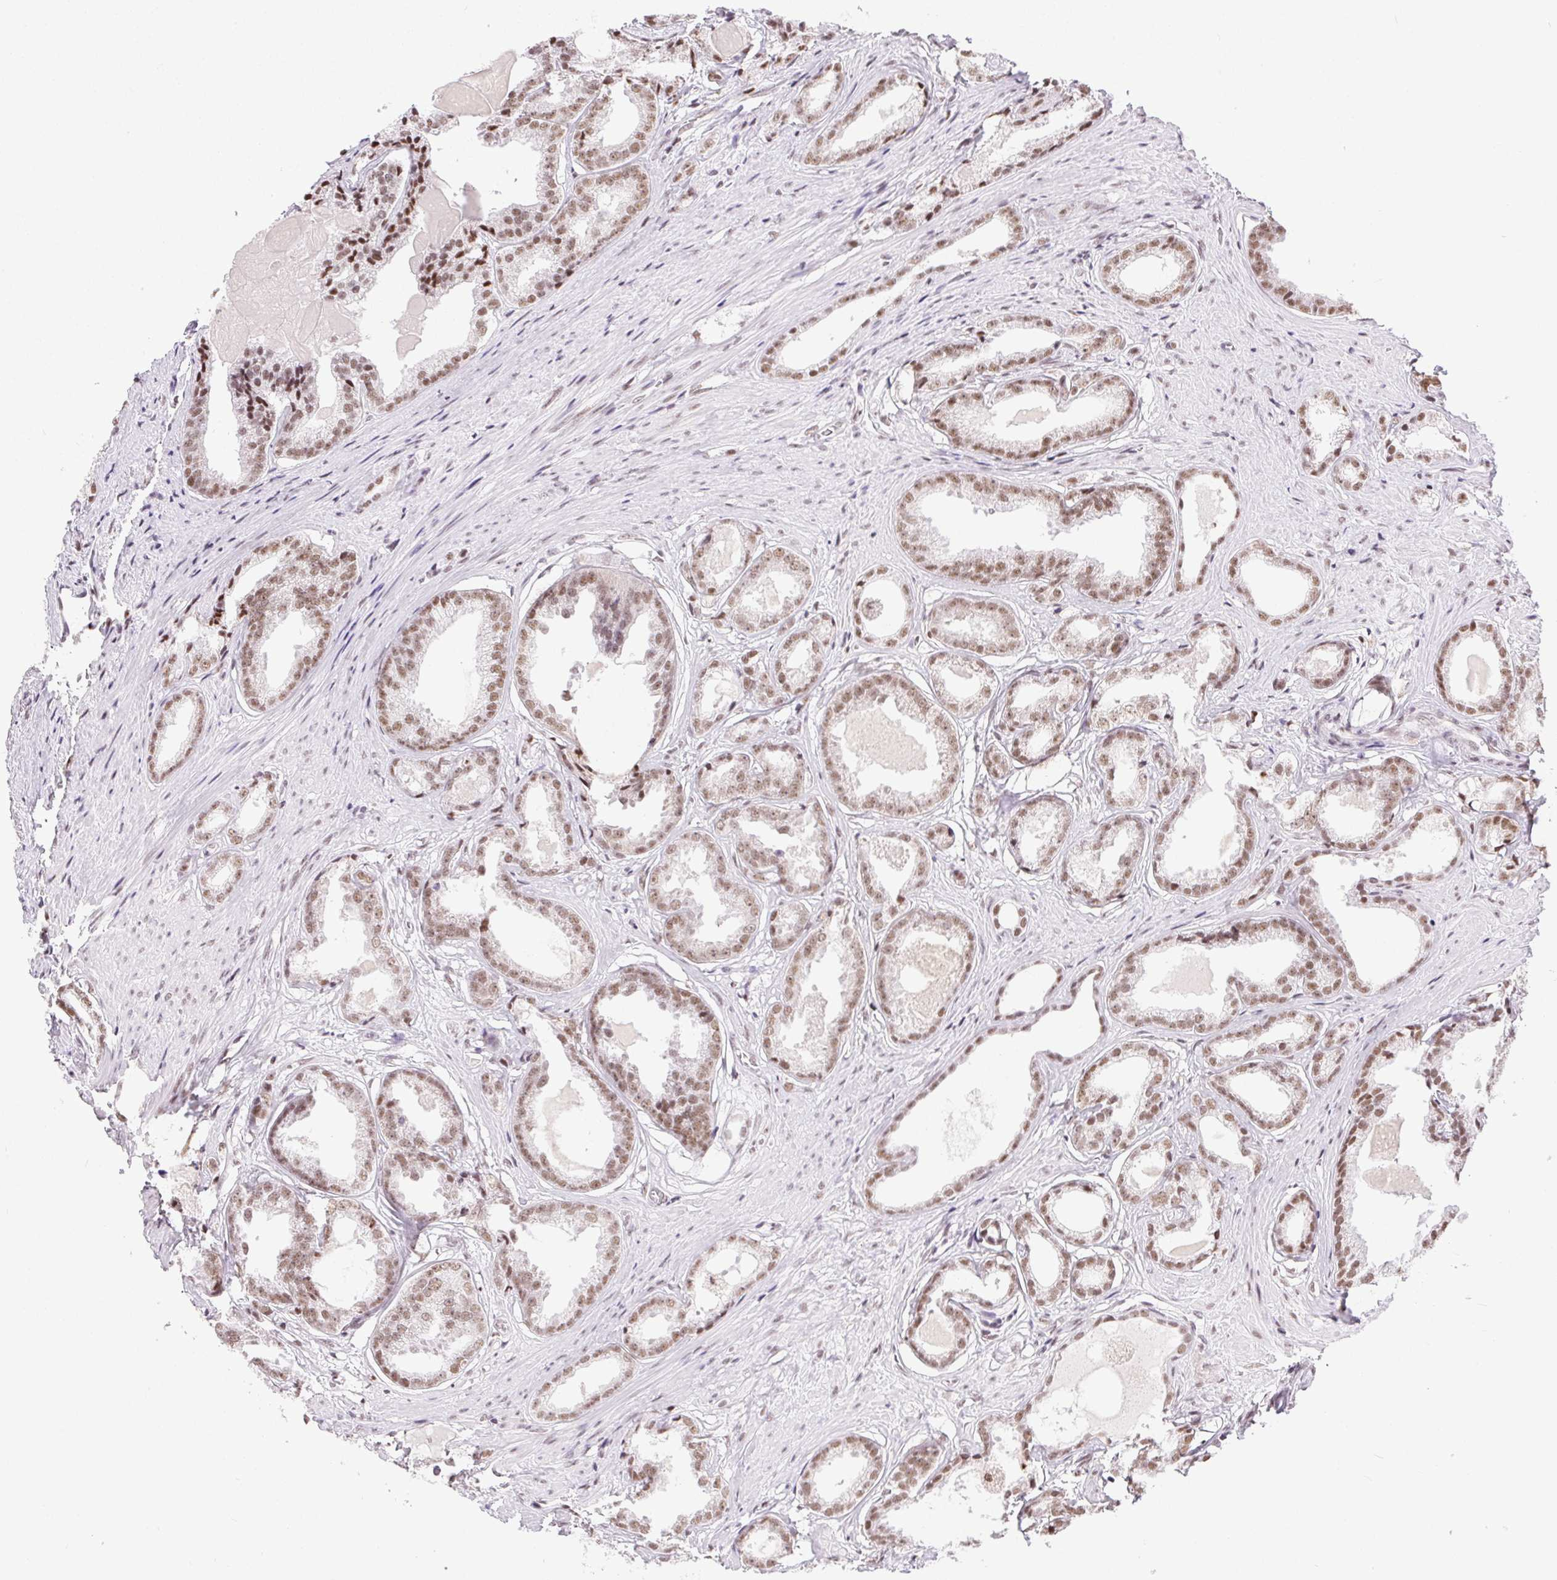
{"staining": {"intensity": "weak", "quantity": ">75%", "location": "nuclear"}, "tissue": "prostate cancer", "cell_type": "Tumor cells", "image_type": "cancer", "snomed": [{"axis": "morphology", "description": "Adenocarcinoma, Low grade"}, {"axis": "topography", "description": "Prostate"}], "caption": "Immunohistochemical staining of human prostate cancer shows weak nuclear protein expression in approximately >75% of tumor cells.", "gene": "TRA2B", "patient": {"sex": "male", "age": 65}}